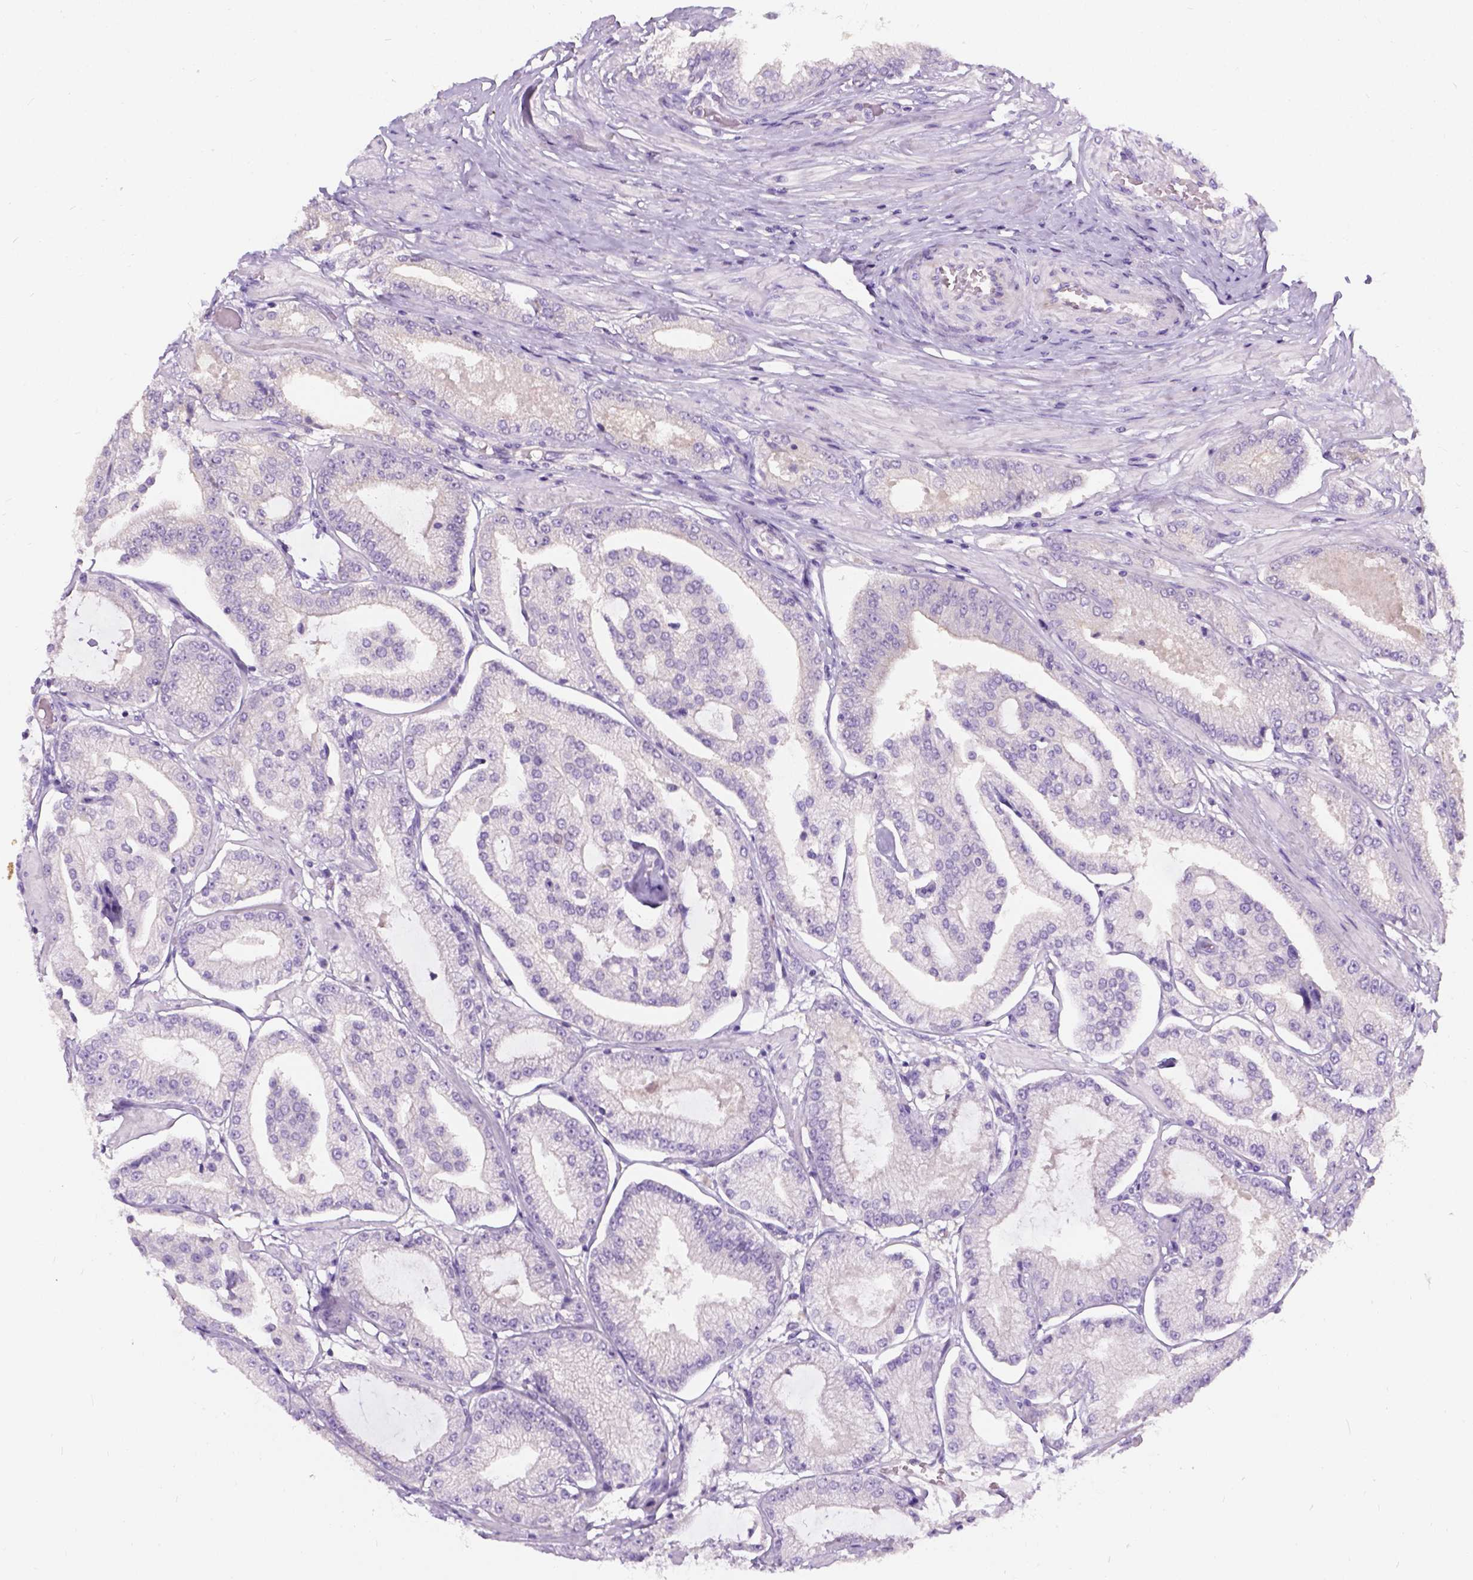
{"staining": {"intensity": "negative", "quantity": "none", "location": "none"}, "tissue": "prostate cancer", "cell_type": "Tumor cells", "image_type": "cancer", "snomed": [{"axis": "morphology", "description": "Adenocarcinoma, Low grade"}, {"axis": "topography", "description": "Prostate"}], "caption": "The image displays no staining of tumor cells in prostate cancer.", "gene": "C20orf144", "patient": {"sex": "male", "age": 55}}